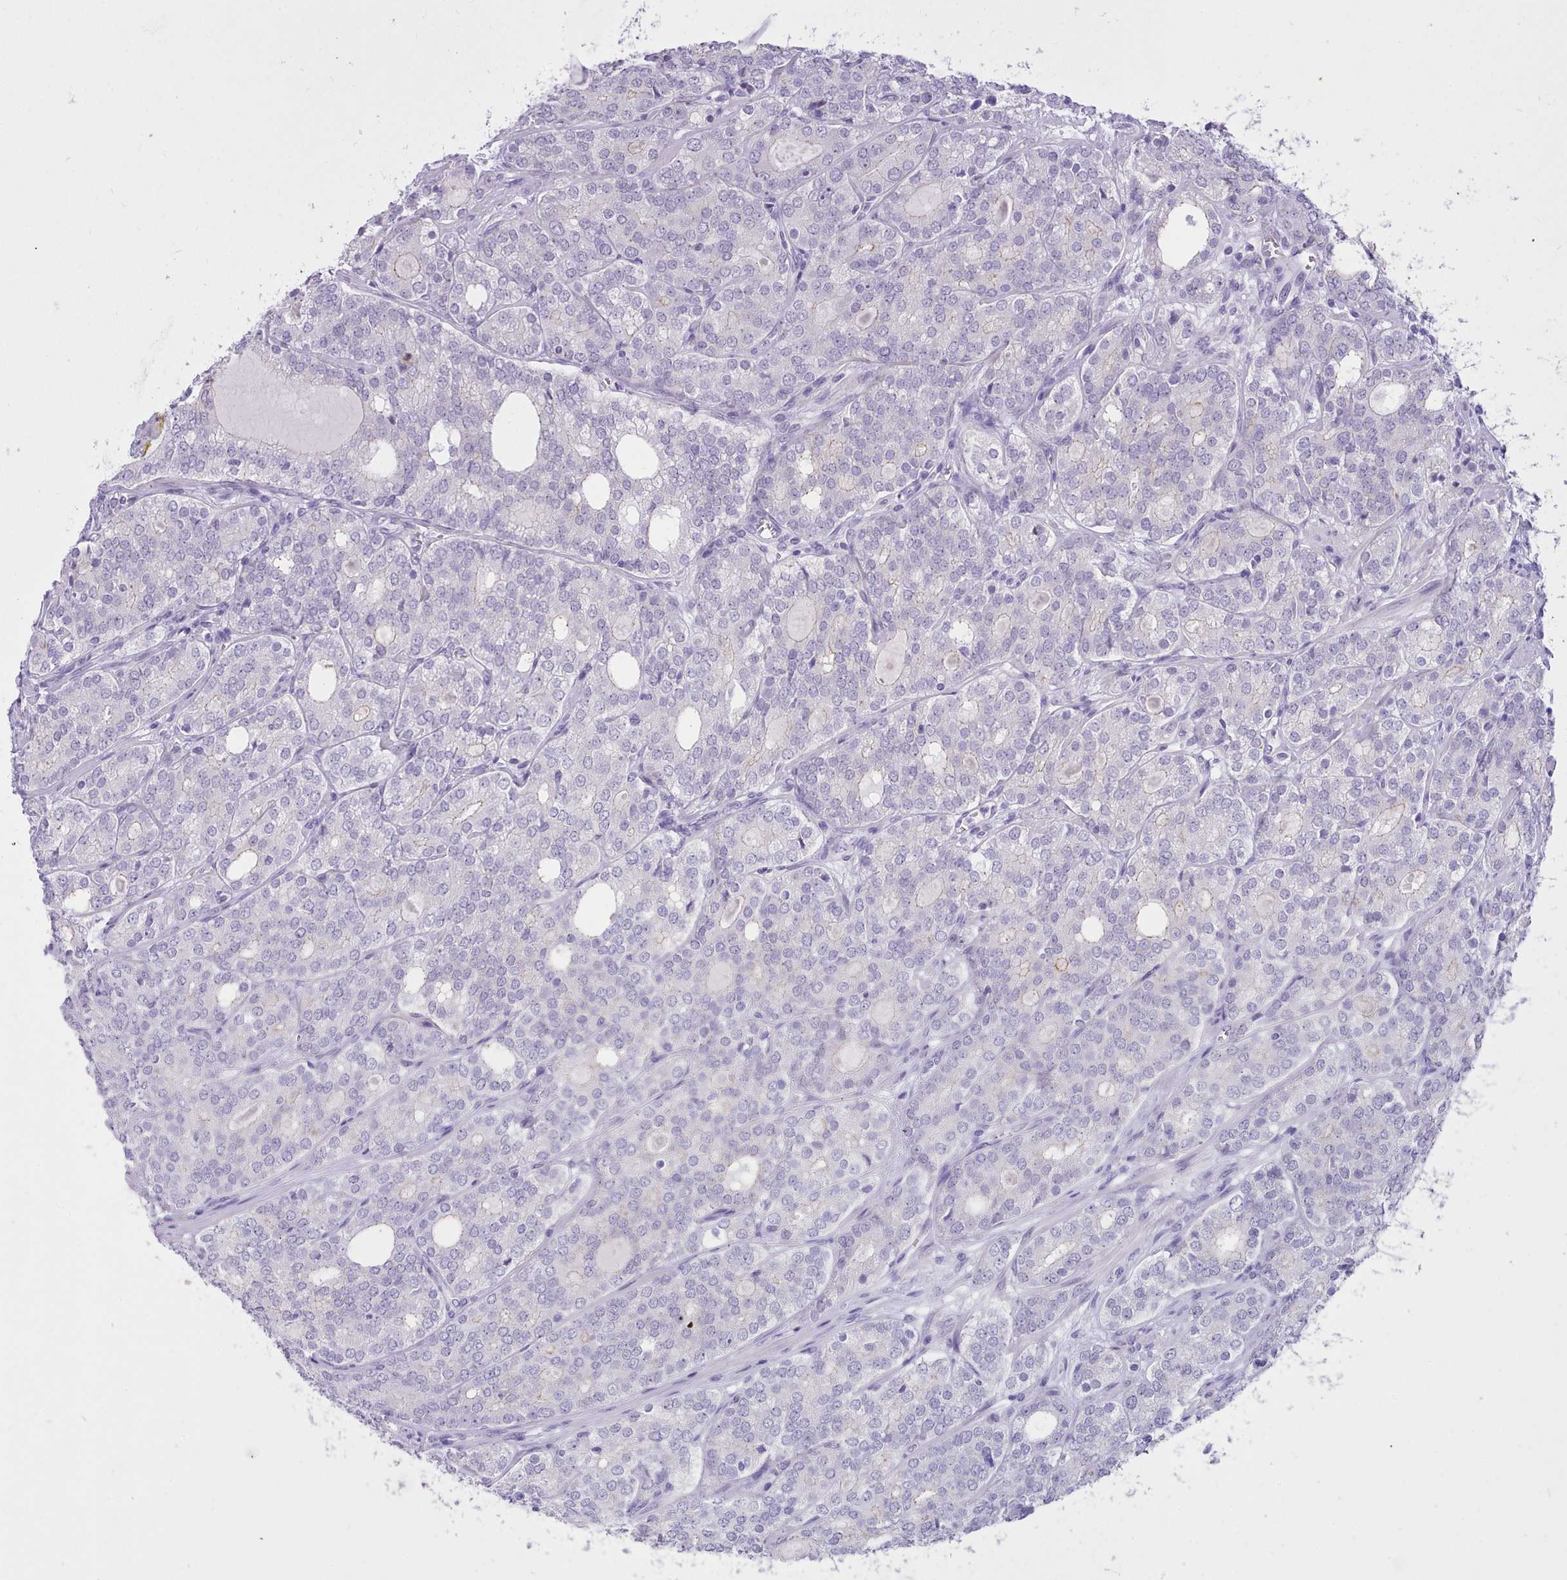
{"staining": {"intensity": "negative", "quantity": "none", "location": "none"}, "tissue": "prostate cancer", "cell_type": "Tumor cells", "image_type": "cancer", "snomed": [{"axis": "morphology", "description": "Adenocarcinoma, High grade"}, {"axis": "topography", "description": "Prostate"}], "caption": "This is an immunohistochemistry micrograph of prostate cancer (adenocarcinoma (high-grade)). There is no positivity in tumor cells.", "gene": "LRRC37A", "patient": {"sex": "male", "age": 64}}